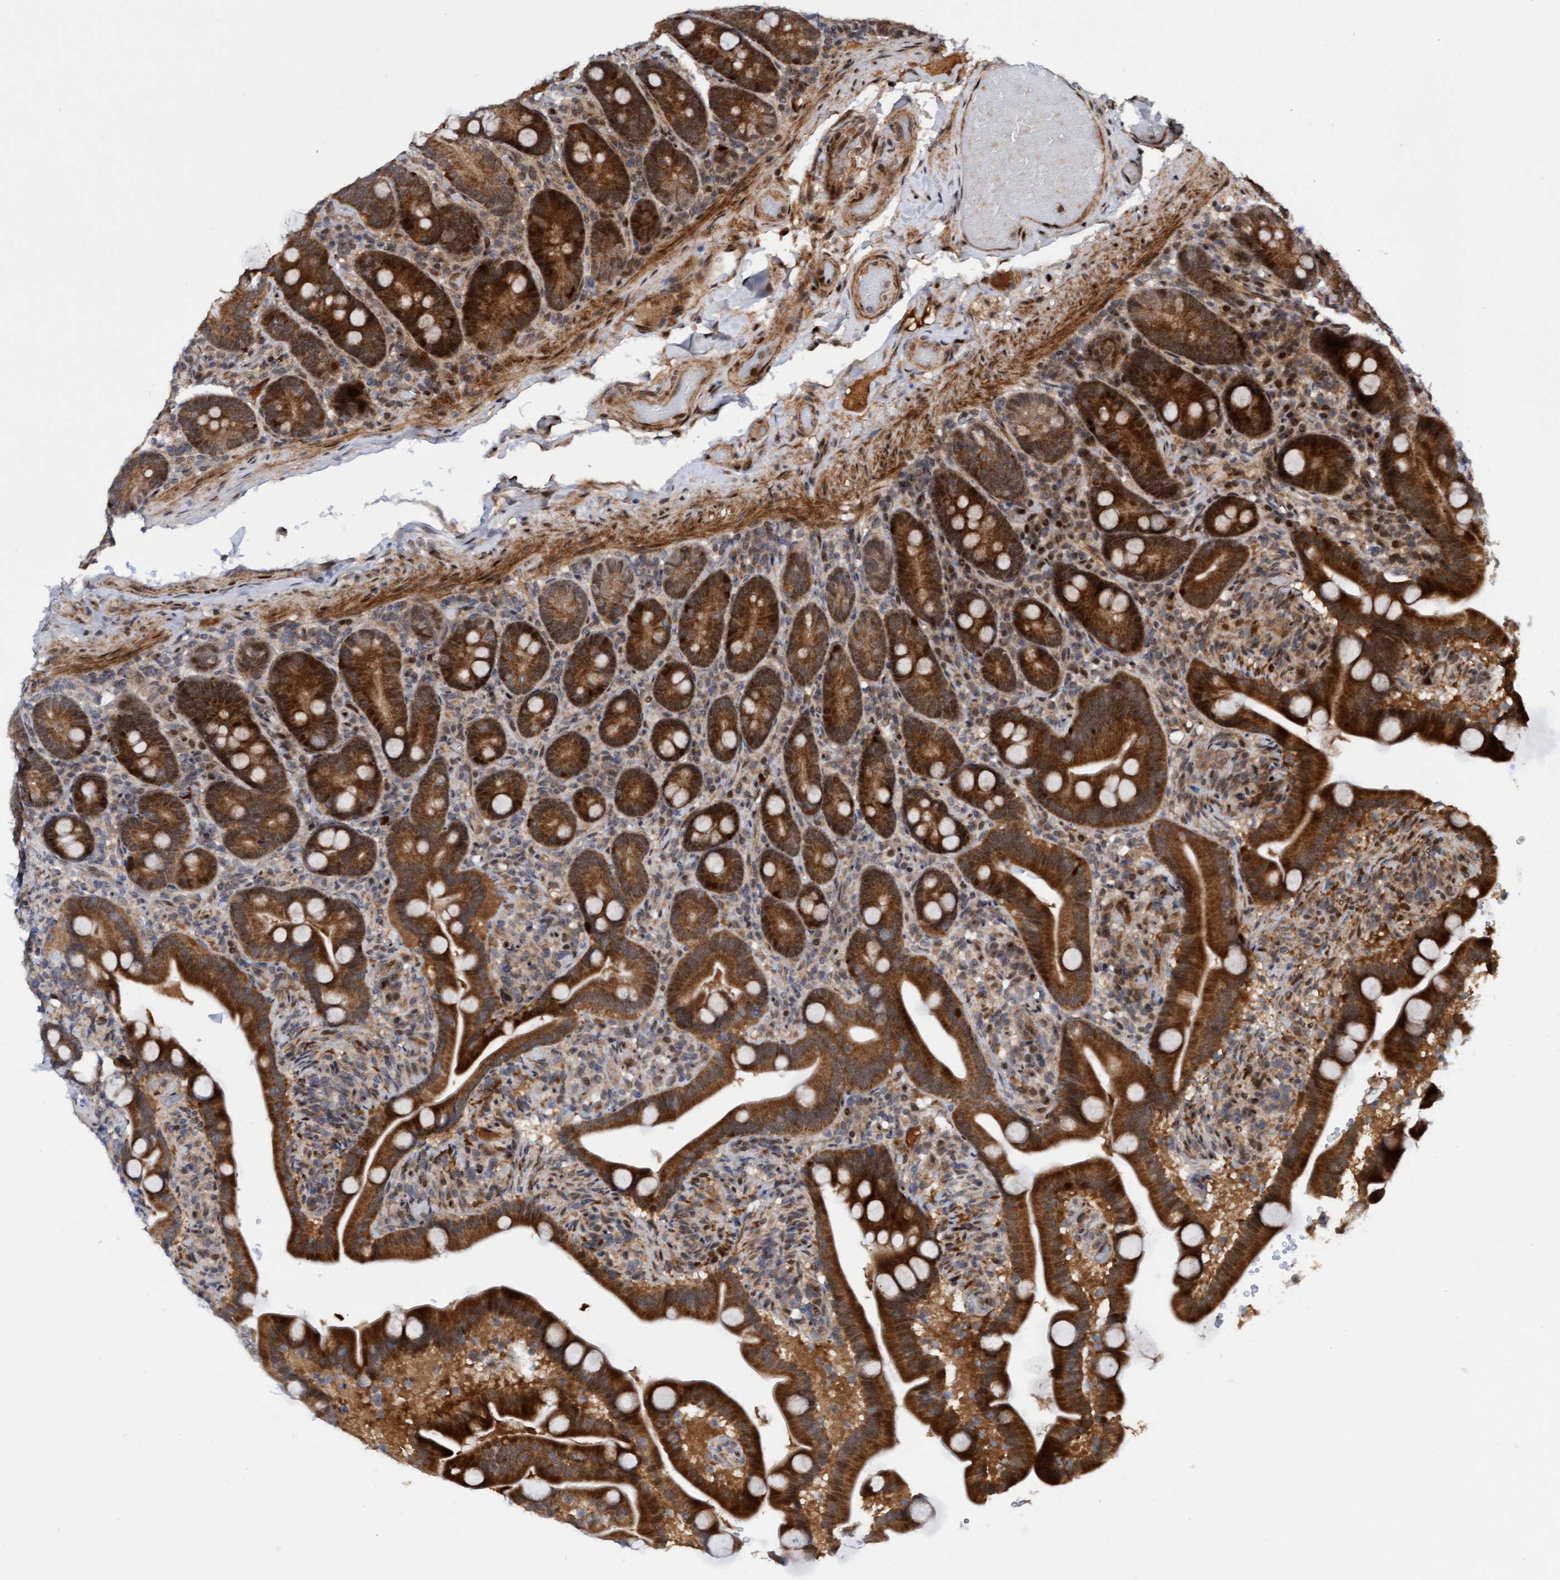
{"staining": {"intensity": "strong", "quantity": ">75%", "location": "cytoplasmic/membranous"}, "tissue": "duodenum", "cell_type": "Glandular cells", "image_type": "normal", "snomed": [{"axis": "morphology", "description": "Normal tissue, NOS"}, {"axis": "topography", "description": "Duodenum"}], "caption": "Immunohistochemical staining of benign duodenum displays strong cytoplasmic/membranous protein expression in about >75% of glandular cells.", "gene": "ITFG1", "patient": {"sex": "male", "age": 54}}